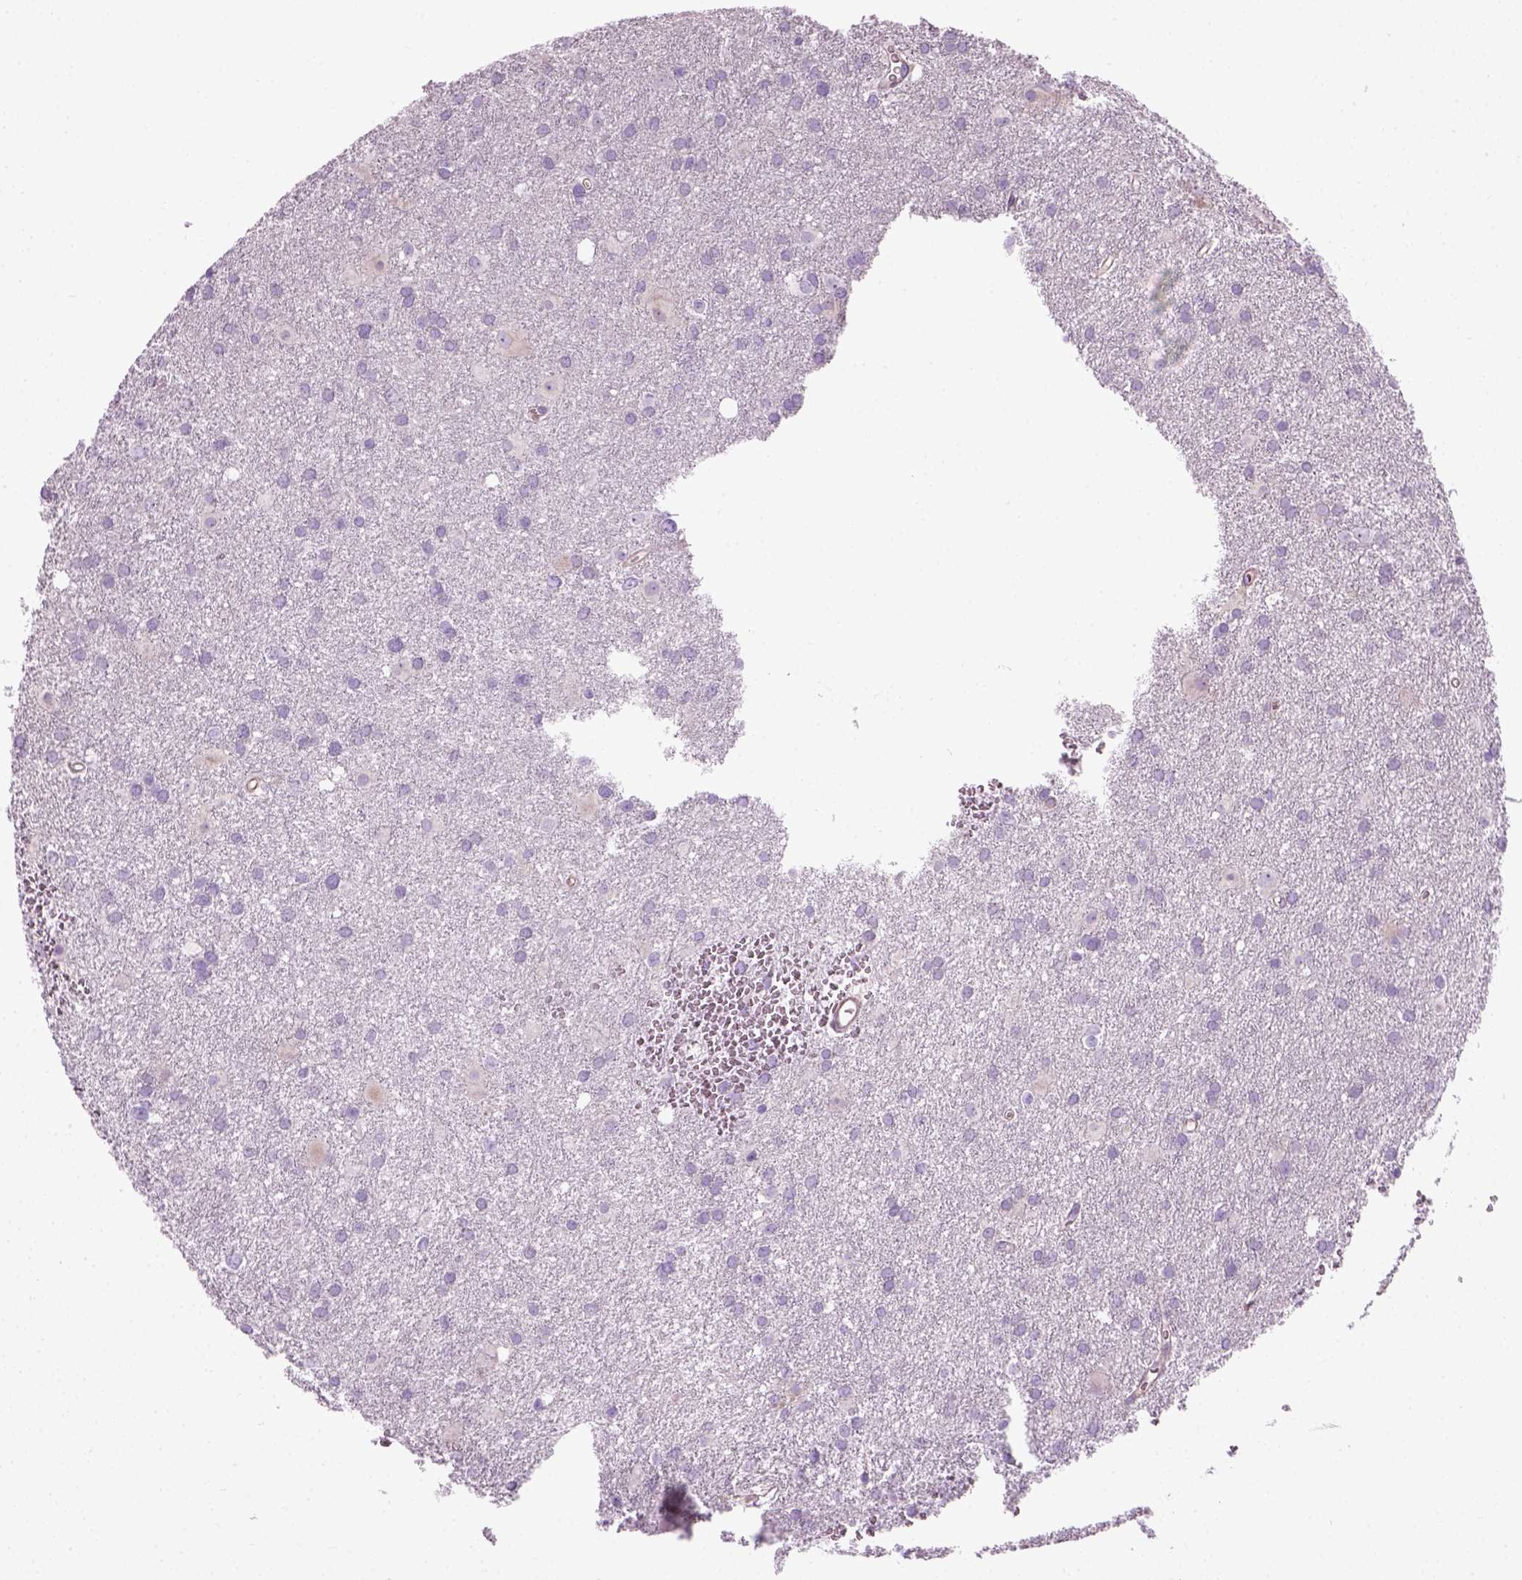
{"staining": {"intensity": "negative", "quantity": "none", "location": "none"}, "tissue": "glioma", "cell_type": "Tumor cells", "image_type": "cancer", "snomed": [{"axis": "morphology", "description": "Glioma, malignant, Low grade"}, {"axis": "topography", "description": "Brain"}], "caption": "The histopathology image demonstrates no significant positivity in tumor cells of malignant low-grade glioma.", "gene": "FAM161A", "patient": {"sex": "male", "age": 58}}